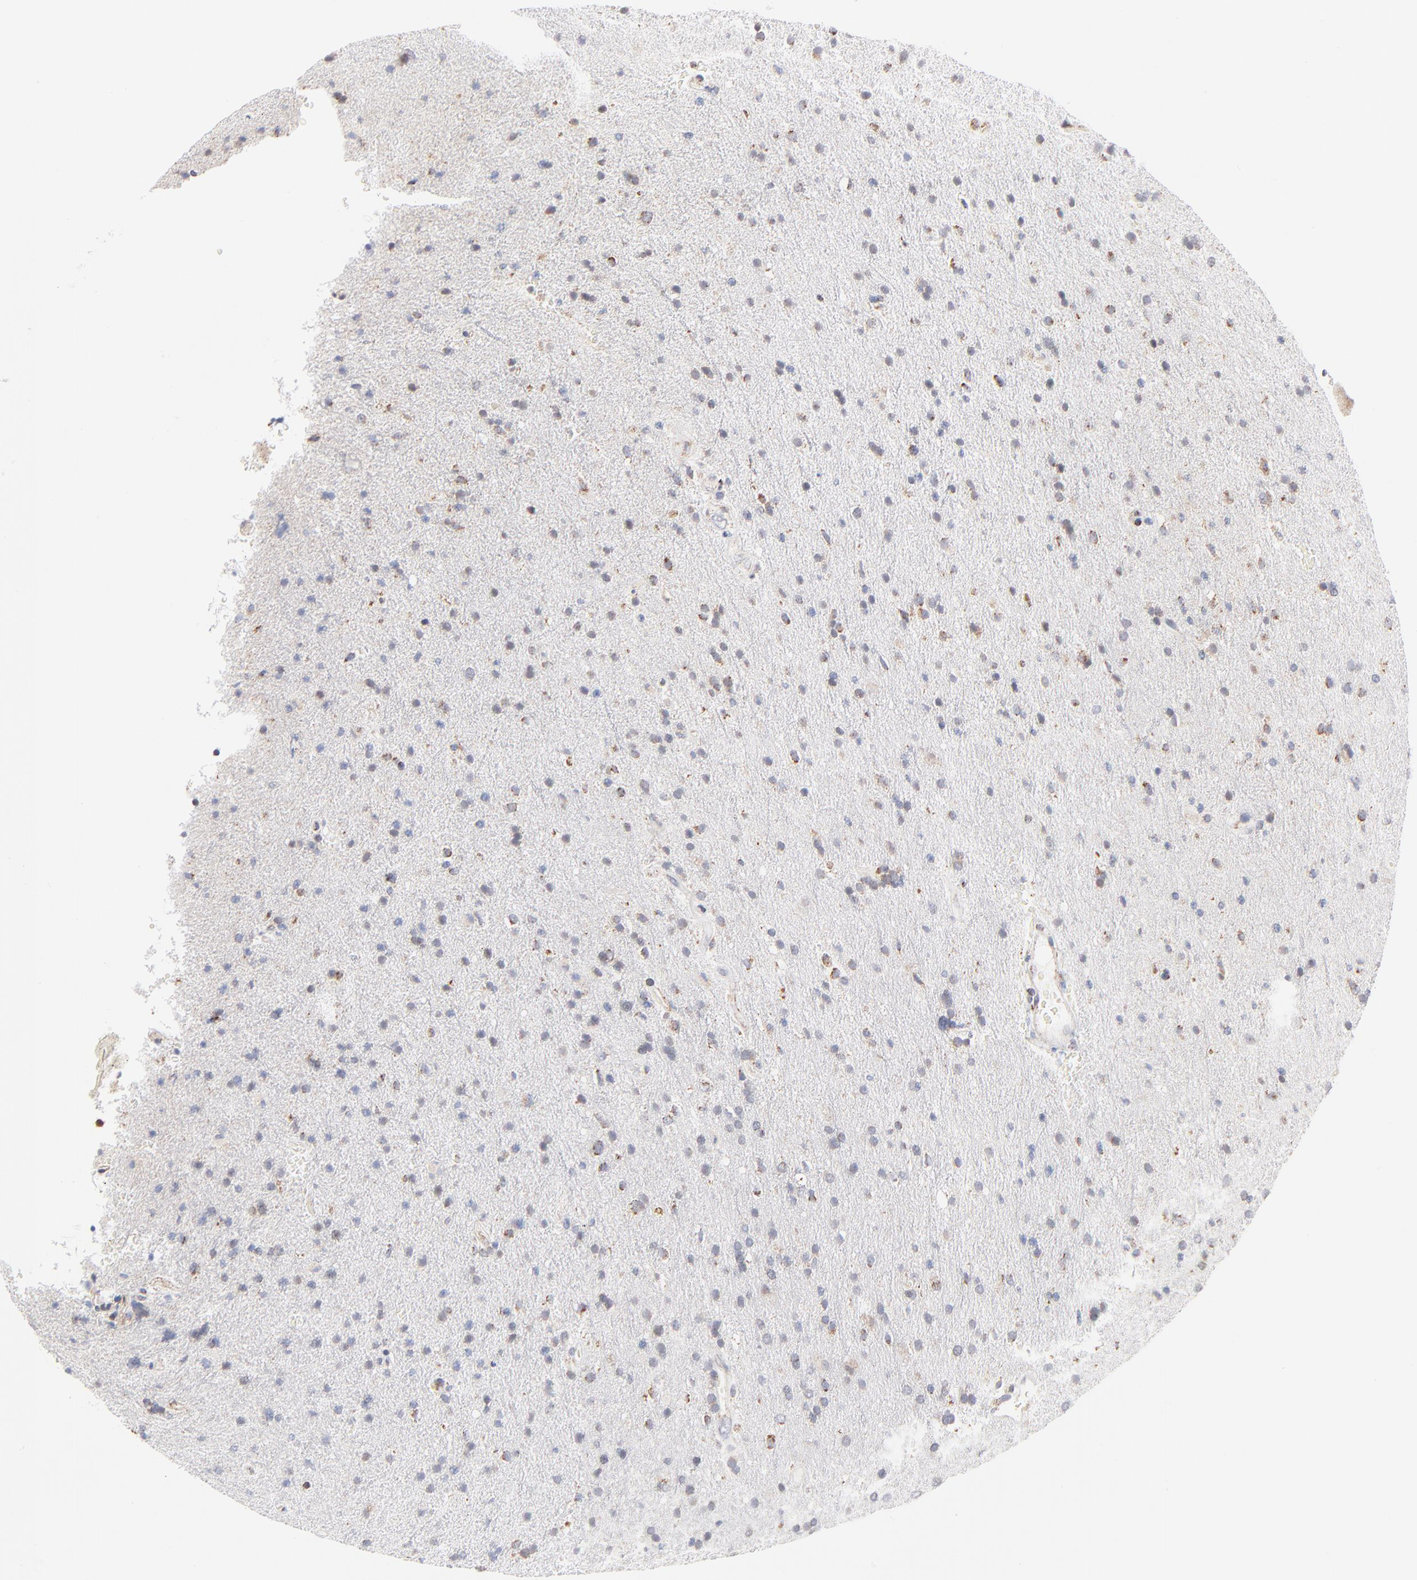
{"staining": {"intensity": "moderate", "quantity": "25%-75%", "location": "cytoplasmic/membranous"}, "tissue": "glioma", "cell_type": "Tumor cells", "image_type": "cancer", "snomed": [{"axis": "morphology", "description": "Glioma, malignant, High grade"}, {"axis": "topography", "description": "Brain"}], "caption": "Tumor cells display medium levels of moderate cytoplasmic/membranous positivity in about 25%-75% of cells in human malignant glioma (high-grade).", "gene": "MRPL58", "patient": {"sex": "male", "age": 33}}